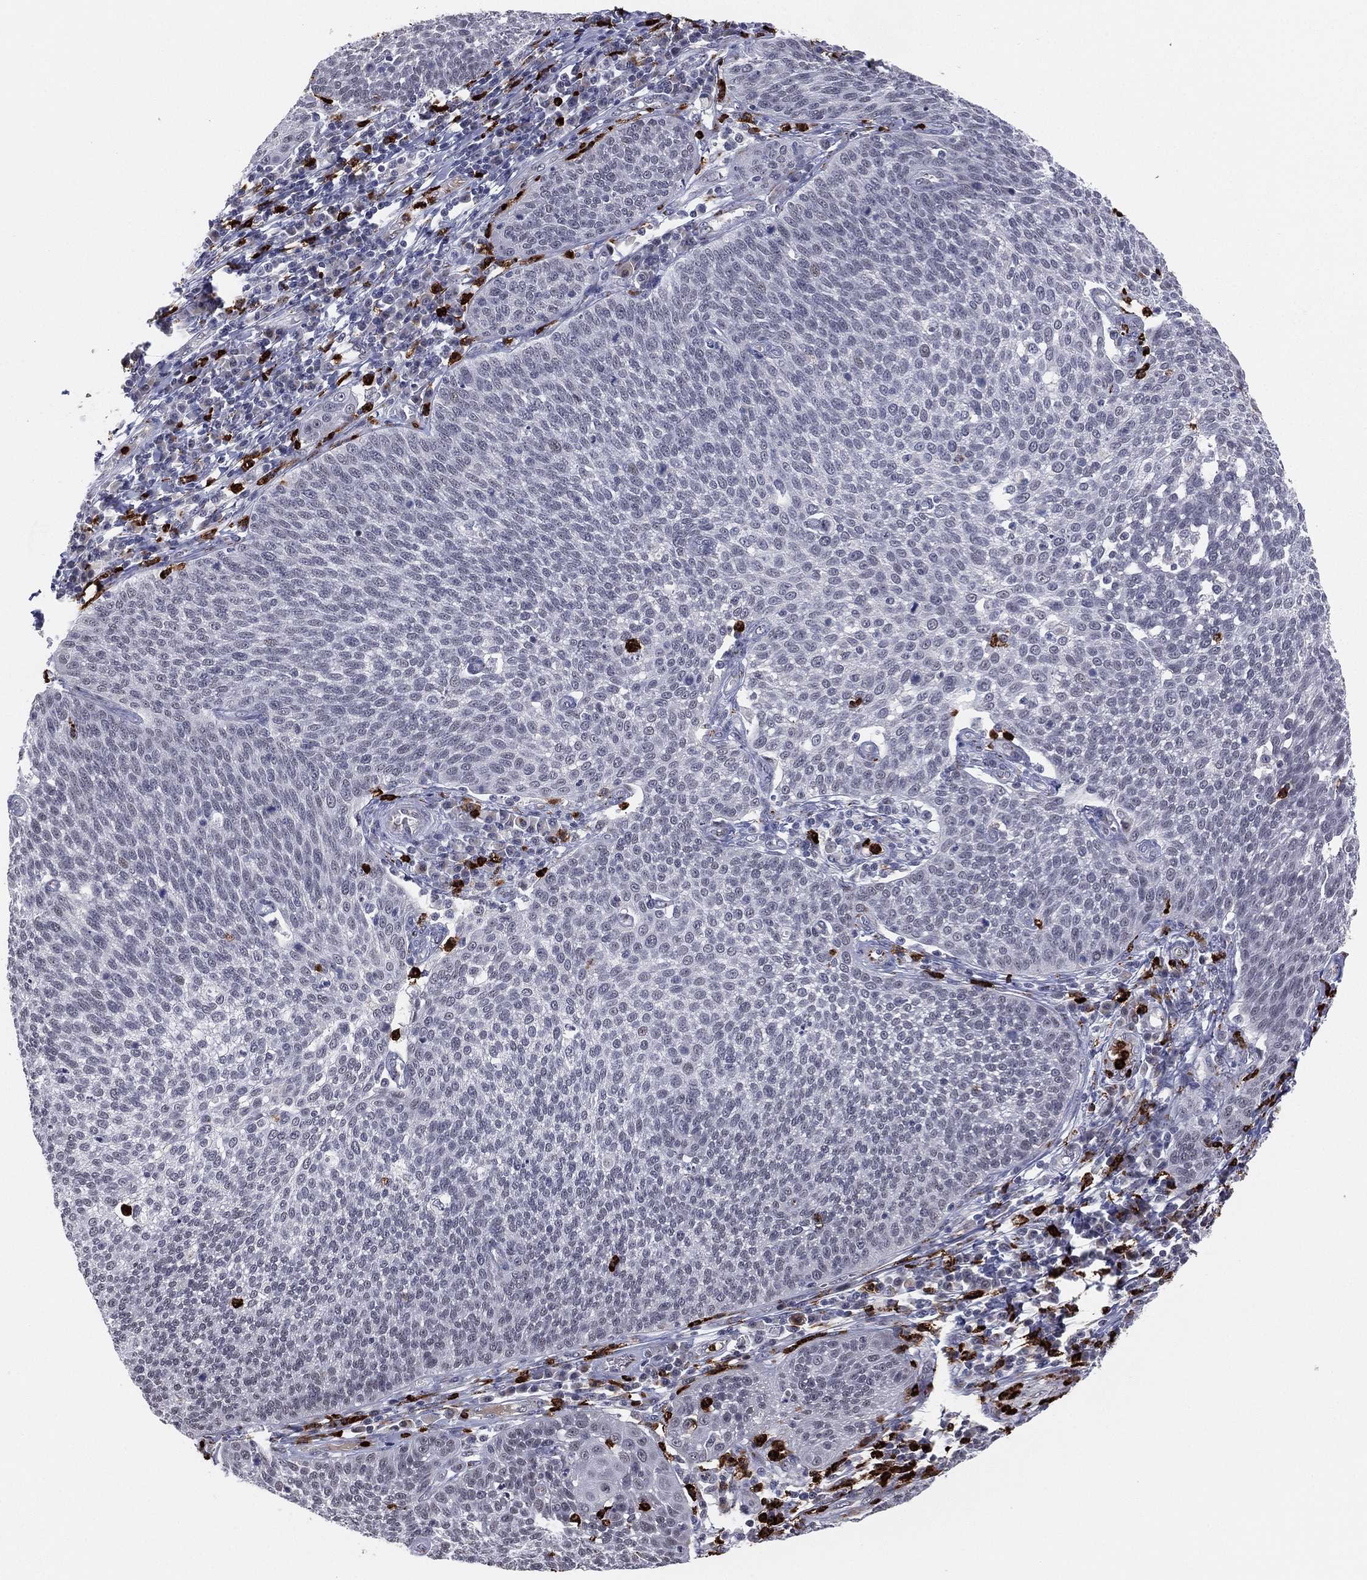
{"staining": {"intensity": "negative", "quantity": "none", "location": "none"}, "tissue": "cervical cancer", "cell_type": "Tumor cells", "image_type": "cancer", "snomed": [{"axis": "morphology", "description": "Squamous cell carcinoma, NOS"}, {"axis": "topography", "description": "Cervix"}], "caption": "Immunohistochemistry of cervical cancer displays no positivity in tumor cells. (Brightfield microscopy of DAB IHC at high magnification).", "gene": "CD177", "patient": {"sex": "female", "age": 34}}